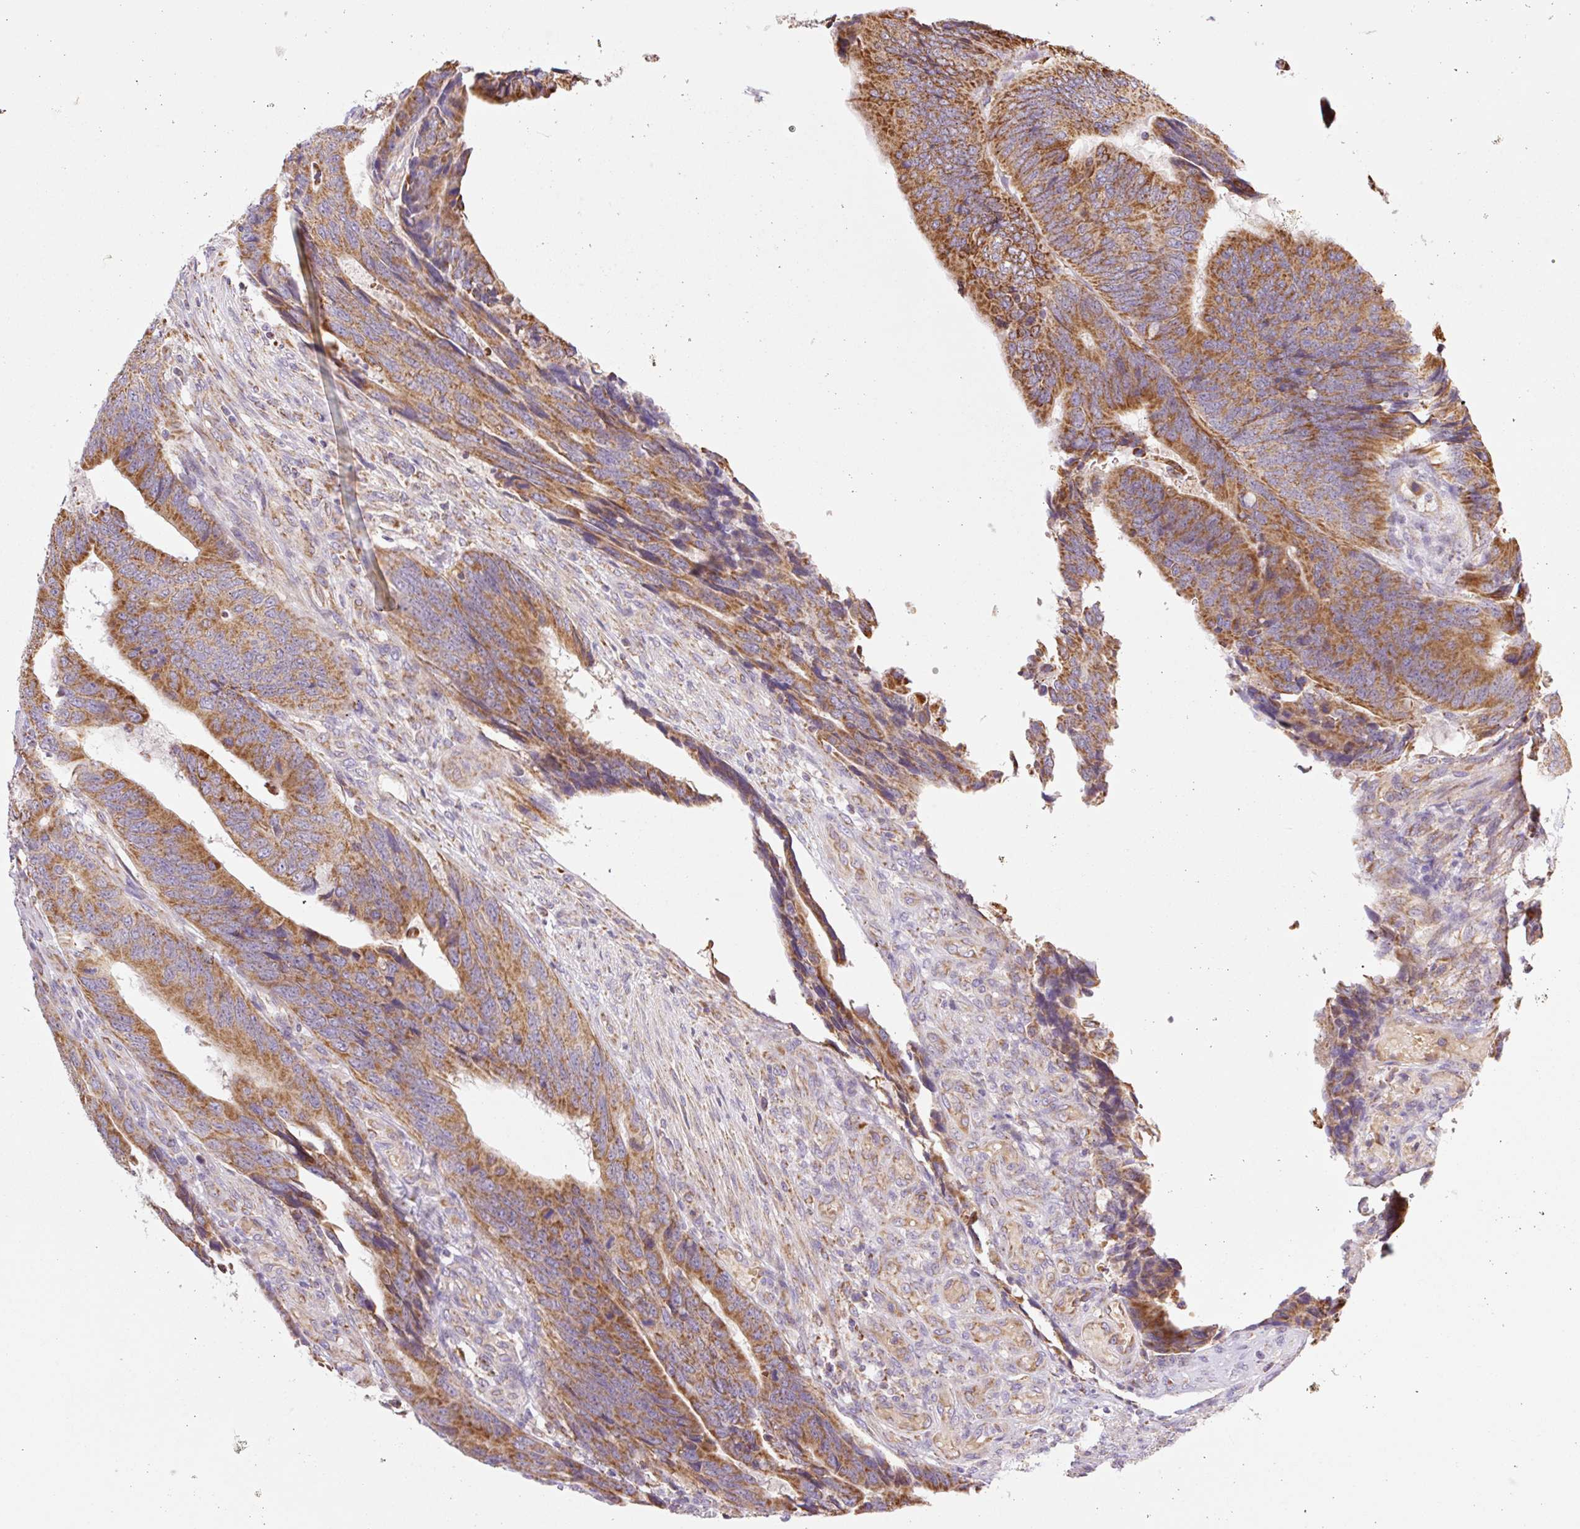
{"staining": {"intensity": "moderate", "quantity": ">75%", "location": "cytoplasmic/membranous"}, "tissue": "colorectal cancer", "cell_type": "Tumor cells", "image_type": "cancer", "snomed": [{"axis": "morphology", "description": "Adenocarcinoma, NOS"}, {"axis": "topography", "description": "Colon"}], "caption": "Immunohistochemical staining of colorectal cancer (adenocarcinoma) exhibits medium levels of moderate cytoplasmic/membranous protein expression in approximately >75% of tumor cells.", "gene": "GOSR2", "patient": {"sex": "male", "age": 87}}